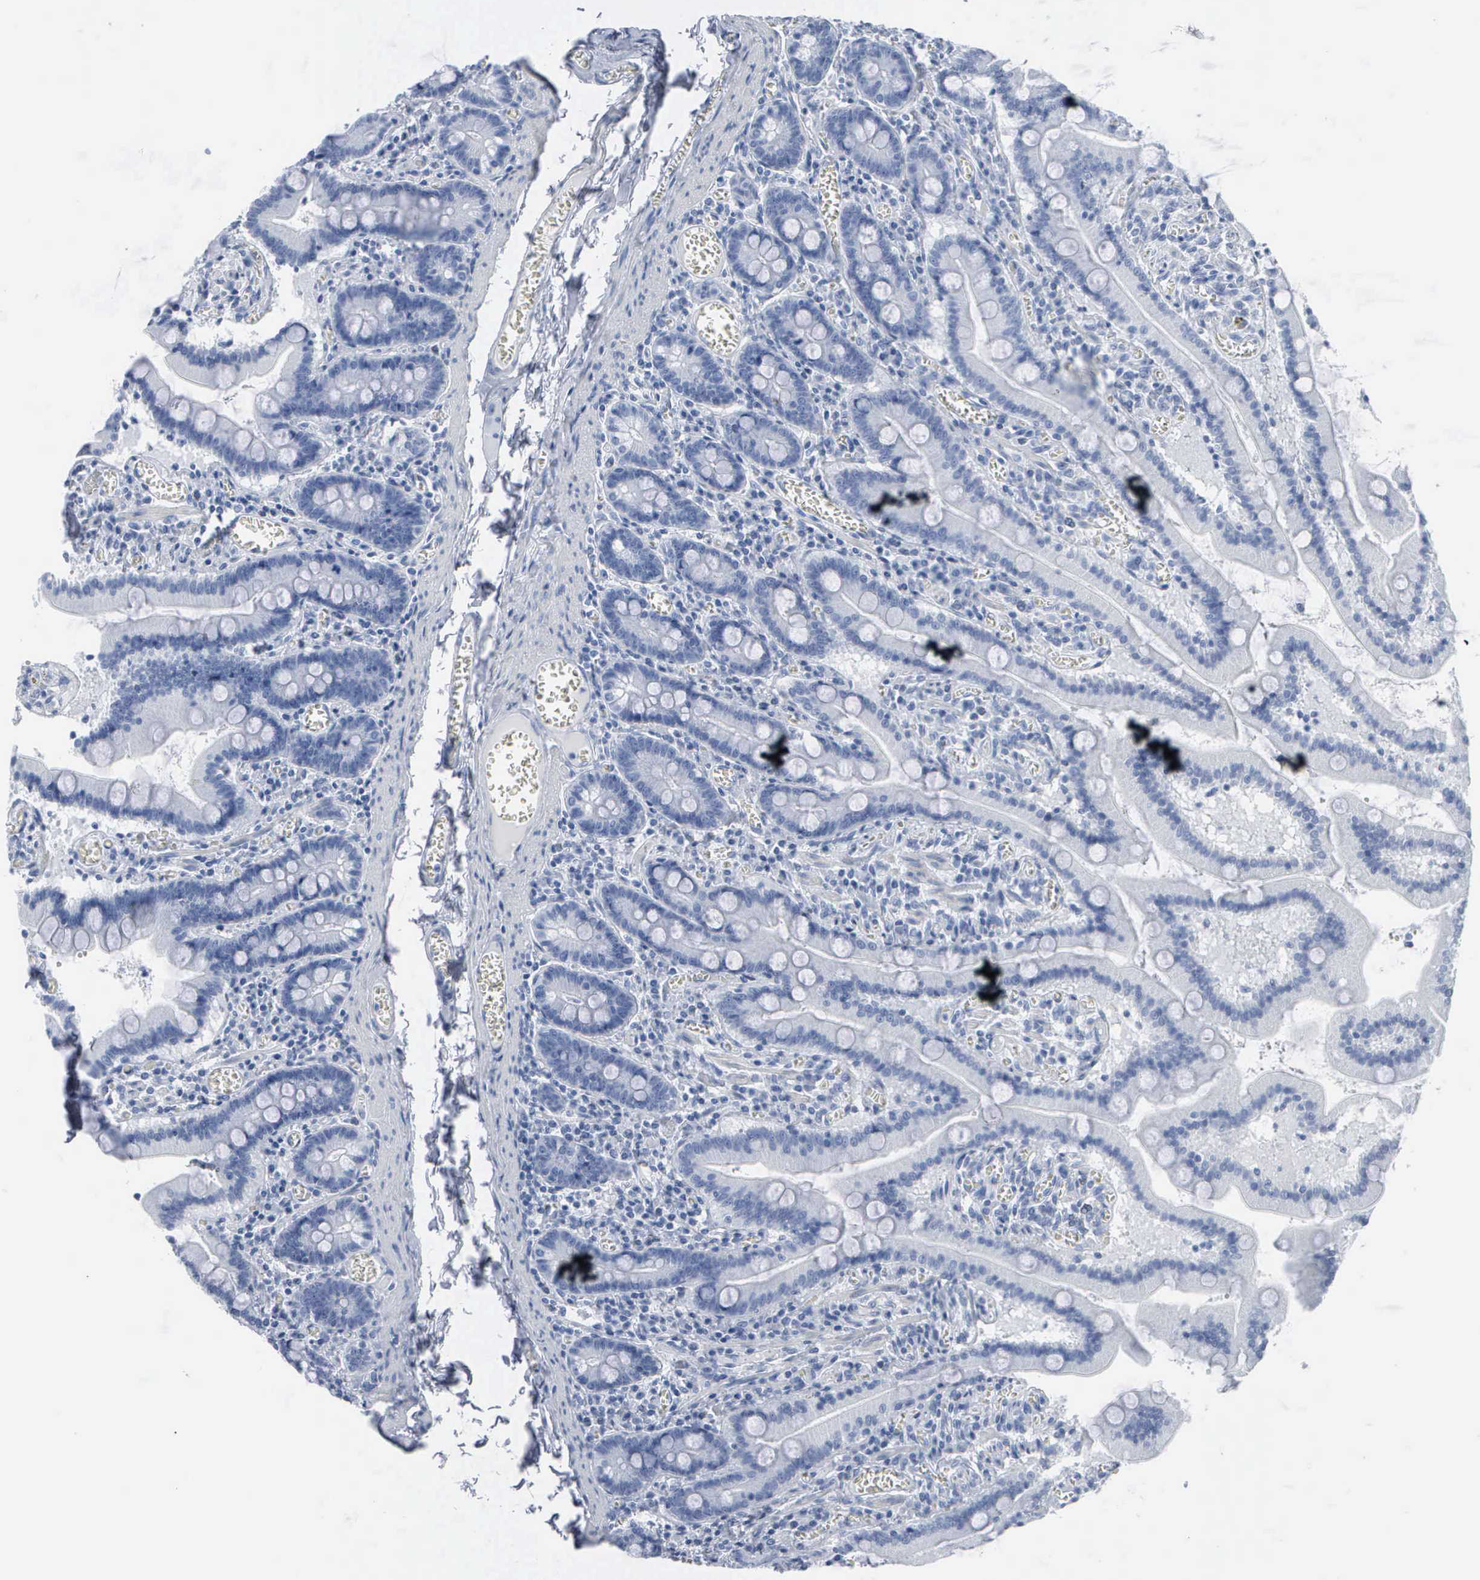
{"staining": {"intensity": "negative", "quantity": "none", "location": "none"}, "tissue": "small intestine", "cell_type": "Glandular cells", "image_type": "normal", "snomed": [{"axis": "morphology", "description": "Normal tissue, NOS"}, {"axis": "topography", "description": "Small intestine"}], "caption": "IHC of benign human small intestine displays no expression in glandular cells.", "gene": "DMD", "patient": {"sex": "male", "age": 59}}